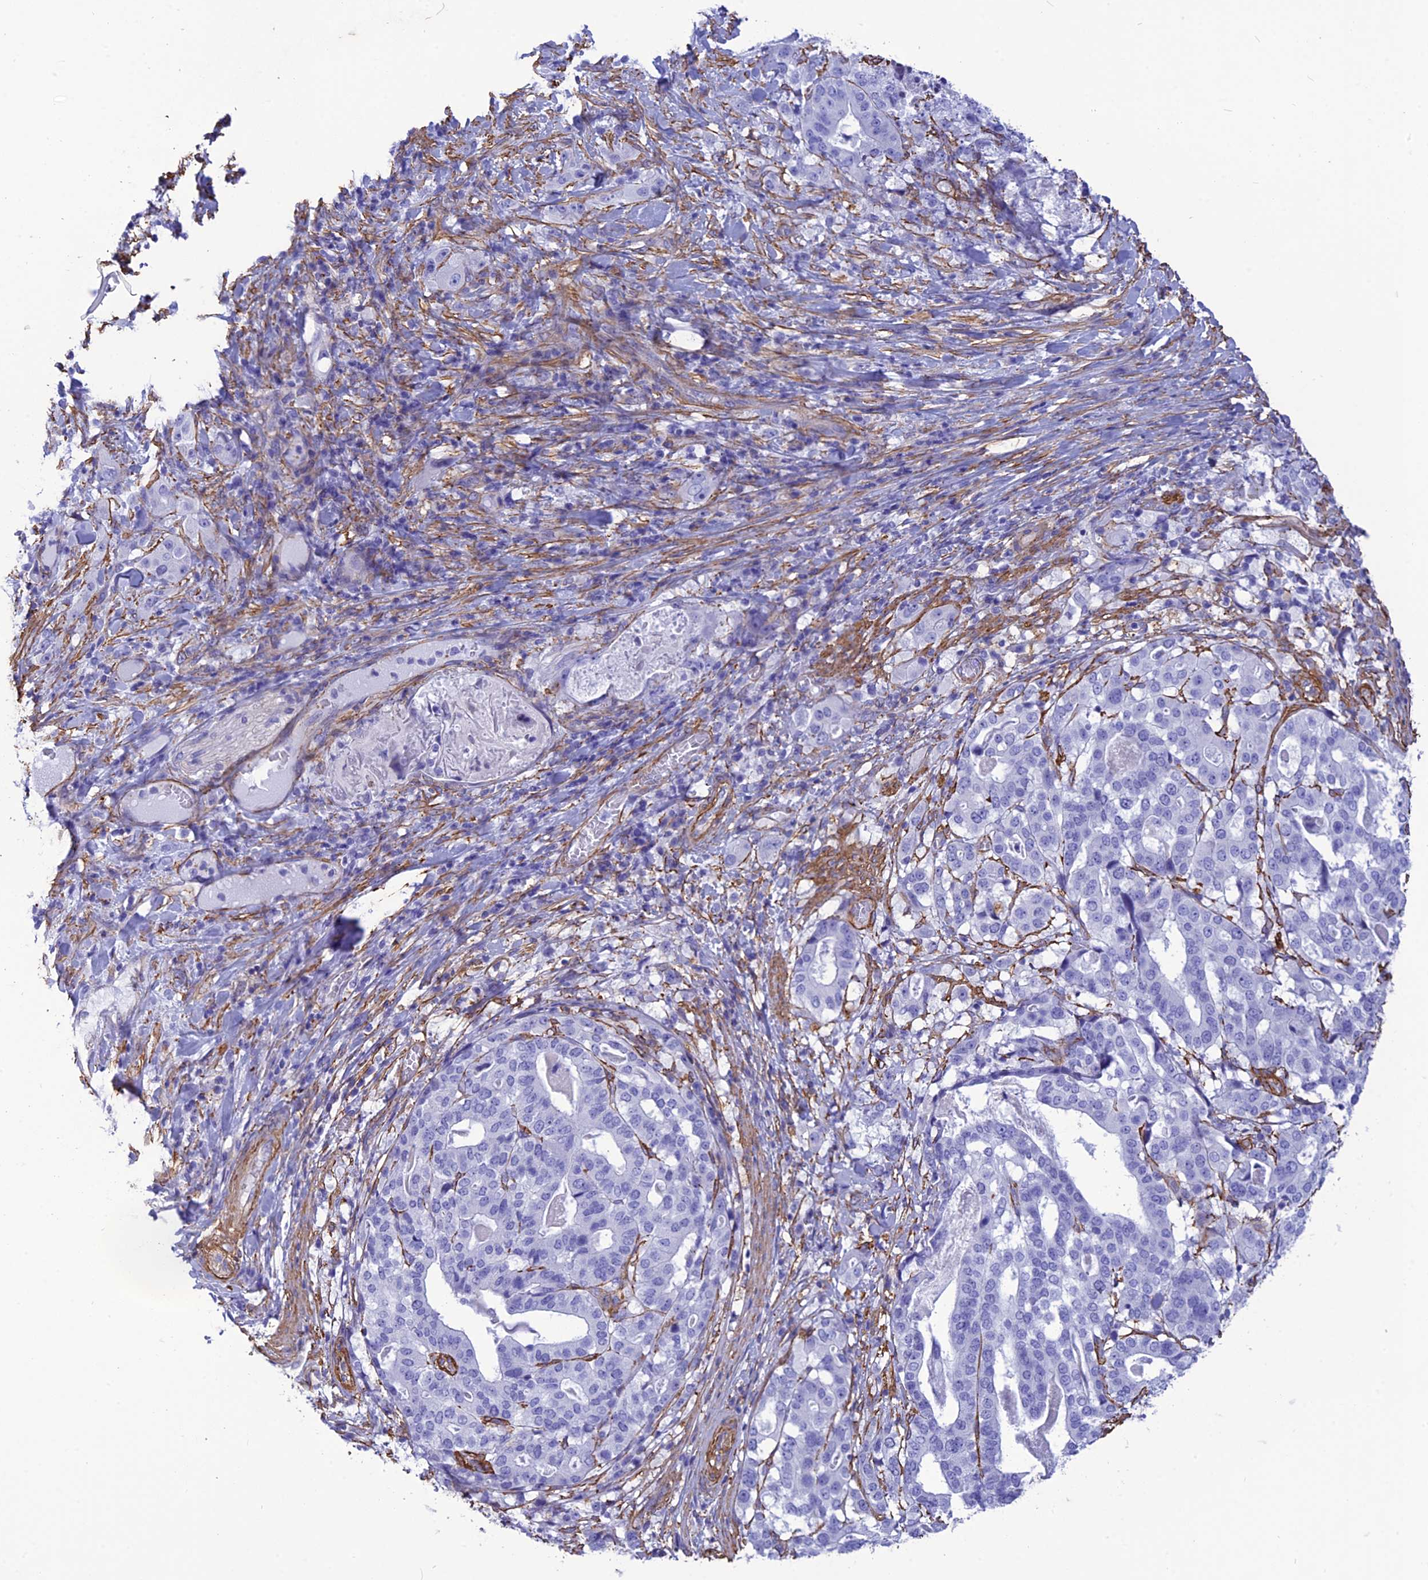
{"staining": {"intensity": "negative", "quantity": "none", "location": "none"}, "tissue": "stomach cancer", "cell_type": "Tumor cells", "image_type": "cancer", "snomed": [{"axis": "morphology", "description": "Adenocarcinoma, NOS"}, {"axis": "topography", "description": "Stomach"}], "caption": "Immunohistochemistry (IHC) histopathology image of human adenocarcinoma (stomach) stained for a protein (brown), which displays no positivity in tumor cells. (Stains: DAB immunohistochemistry (IHC) with hematoxylin counter stain, Microscopy: brightfield microscopy at high magnification).", "gene": "NKD1", "patient": {"sex": "male", "age": 48}}